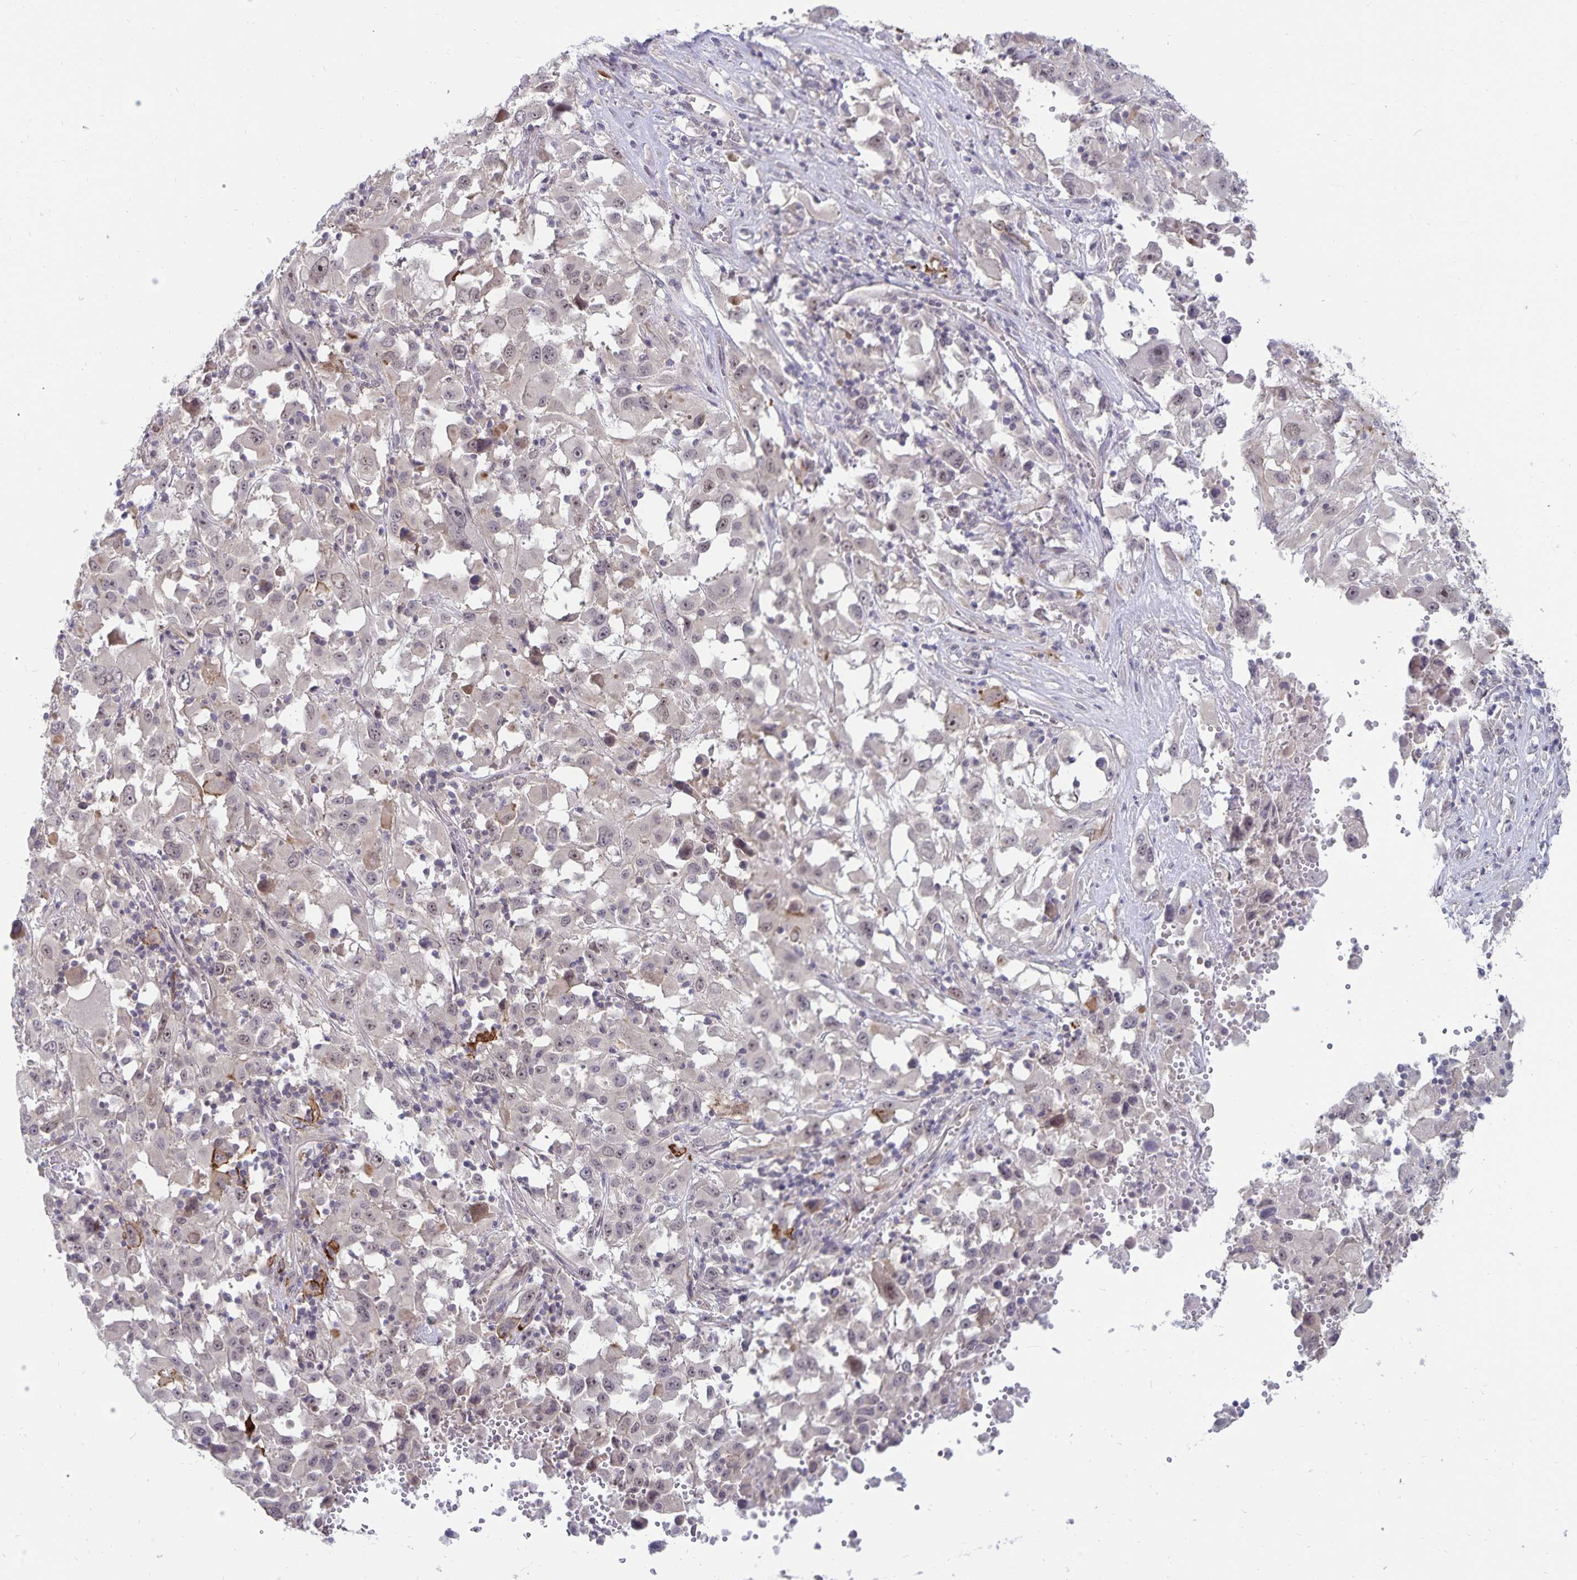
{"staining": {"intensity": "weak", "quantity": "<25%", "location": "nuclear"}, "tissue": "melanoma", "cell_type": "Tumor cells", "image_type": "cancer", "snomed": [{"axis": "morphology", "description": "Malignant melanoma, Metastatic site"}, {"axis": "topography", "description": "Soft tissue"}], "caption": "Human malignant melanoma (metastatic site) stained for a protein using immunohistochemistry (IHC) demonstrates no staining in tumor cells.", "gene": "CDKN2B", "patient": {"sex": "male", "age": 50}}